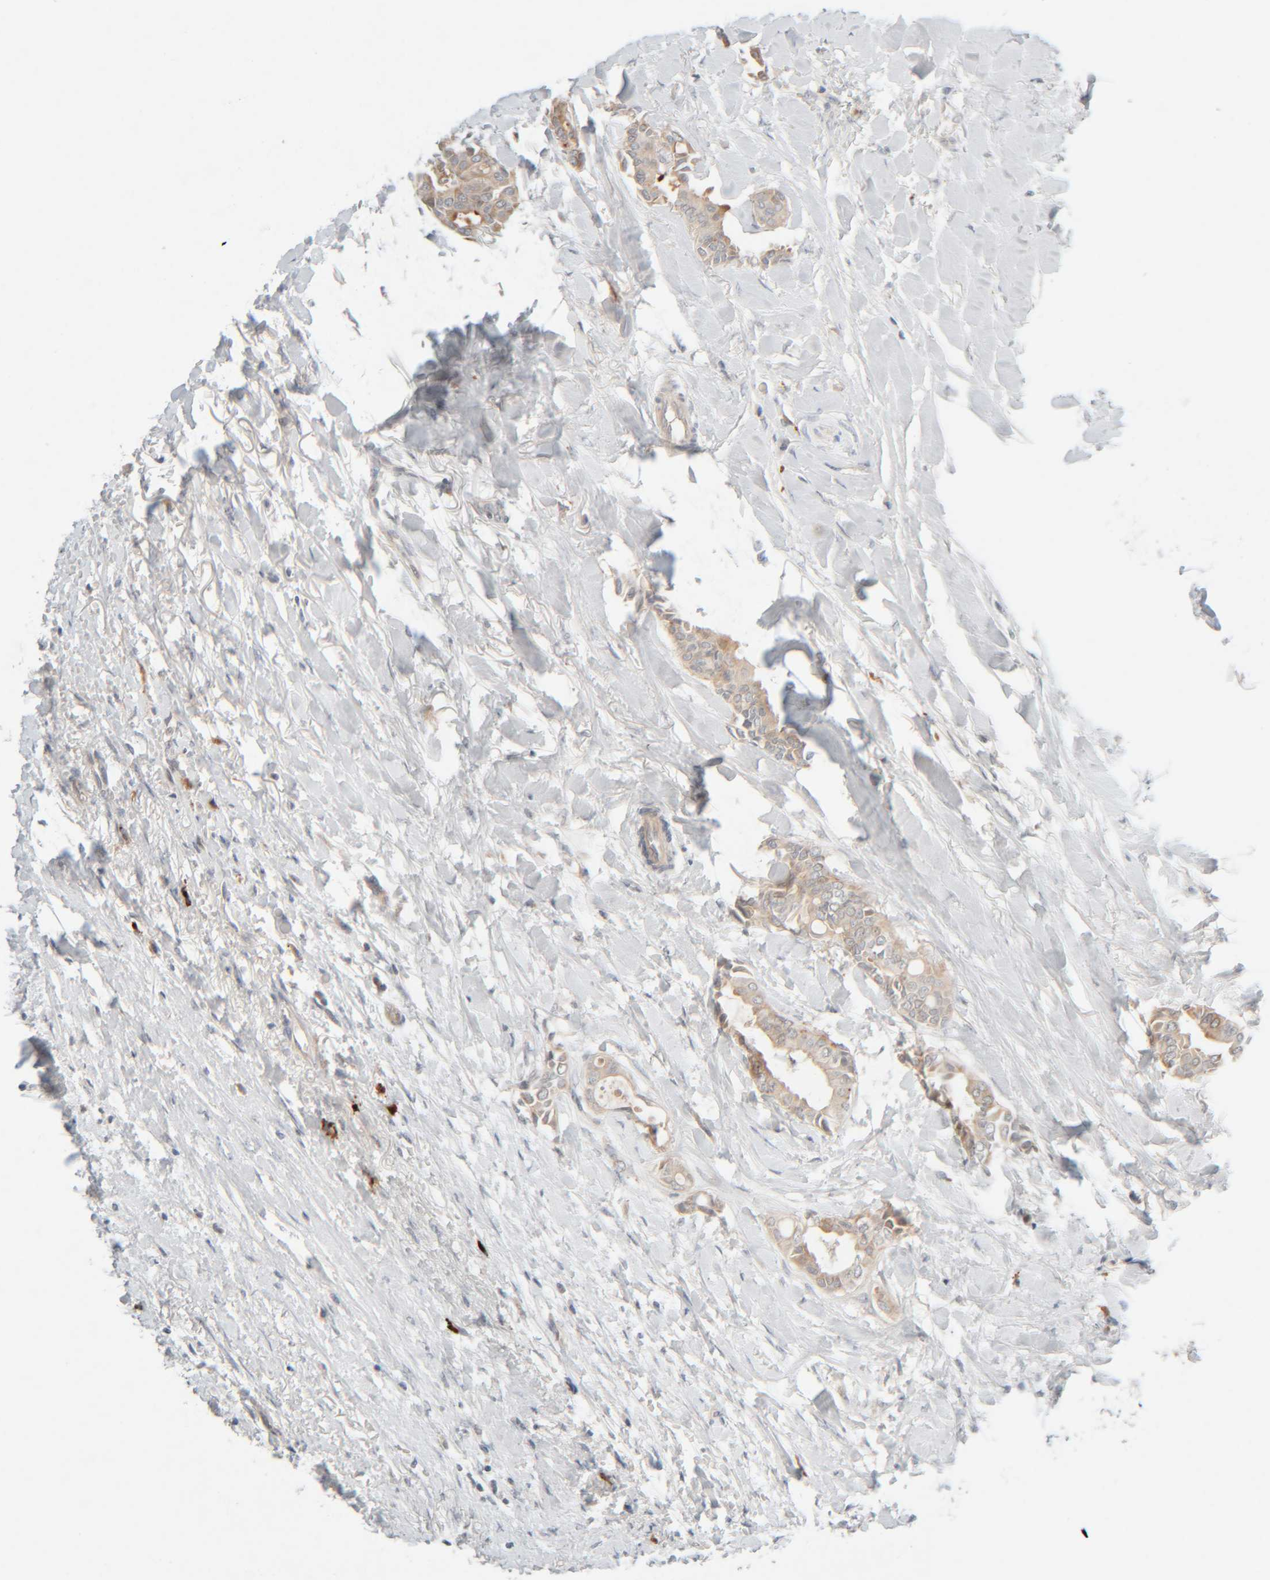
{"staining": {"intensity": "weak", "quantity": "25%-75%", "location": "cytoplasmic/membranous"}, "tissue": "head and neck cancer", "cell_type": "Tumor cells", "image_type": "cancer", "snomed": [{"axis": "morphology", "description": "Adenocarcinoma, NOS"}, {"axis": "topography", "description": "Salivary gland"}, {"axis": "topography", "description": "Head-Neck"}], "caption": "Head and neck cancer stained for a protein demonstrates weak cytoplasmic/membranous positivity in tumor cells. (IHC, brightfield microscopy, high magnification).", "gene": "CHKA", "patient": {"sex": "female", "age": 59}}